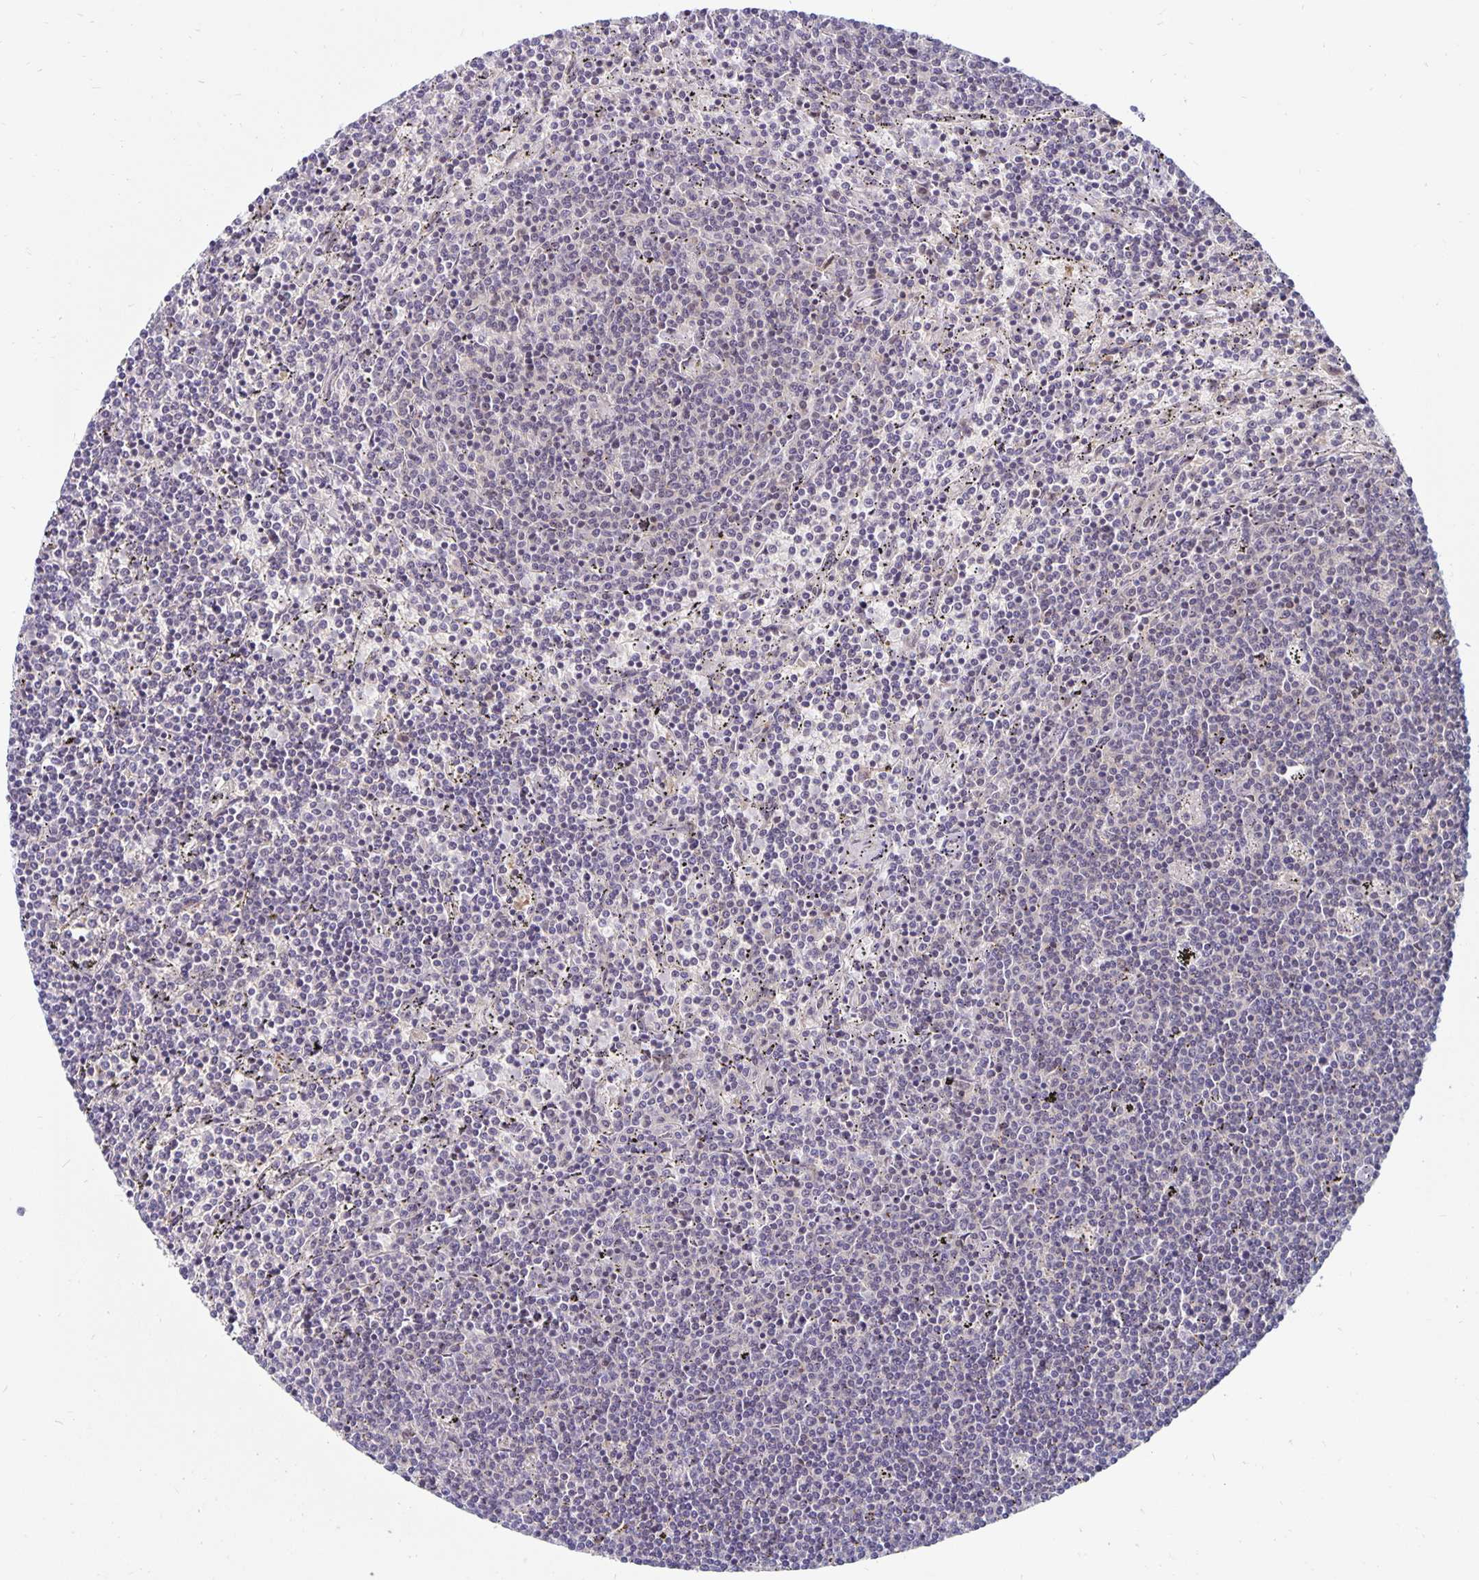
{"staining": {"intensity": "negative", "quantity": "none", "location": "none"}, "tissue": "lymphoma", "cell_type": "Tumor cells", "image_type": "cancer", "snomed": [{"axis": "morphology", "description": "Malignant lymphoma, non-Hodgkin's type, Low grade"}, {"axis": "topography", "description": "Spleen"}], "caption": "A histopathology image of human lymphoma is negative for staining in tumor cells. (DAB immunohistochemistry (IHC), high magnification).", "gene": "EXOC6B", "patient": {"sex": "female", "age": 50}}